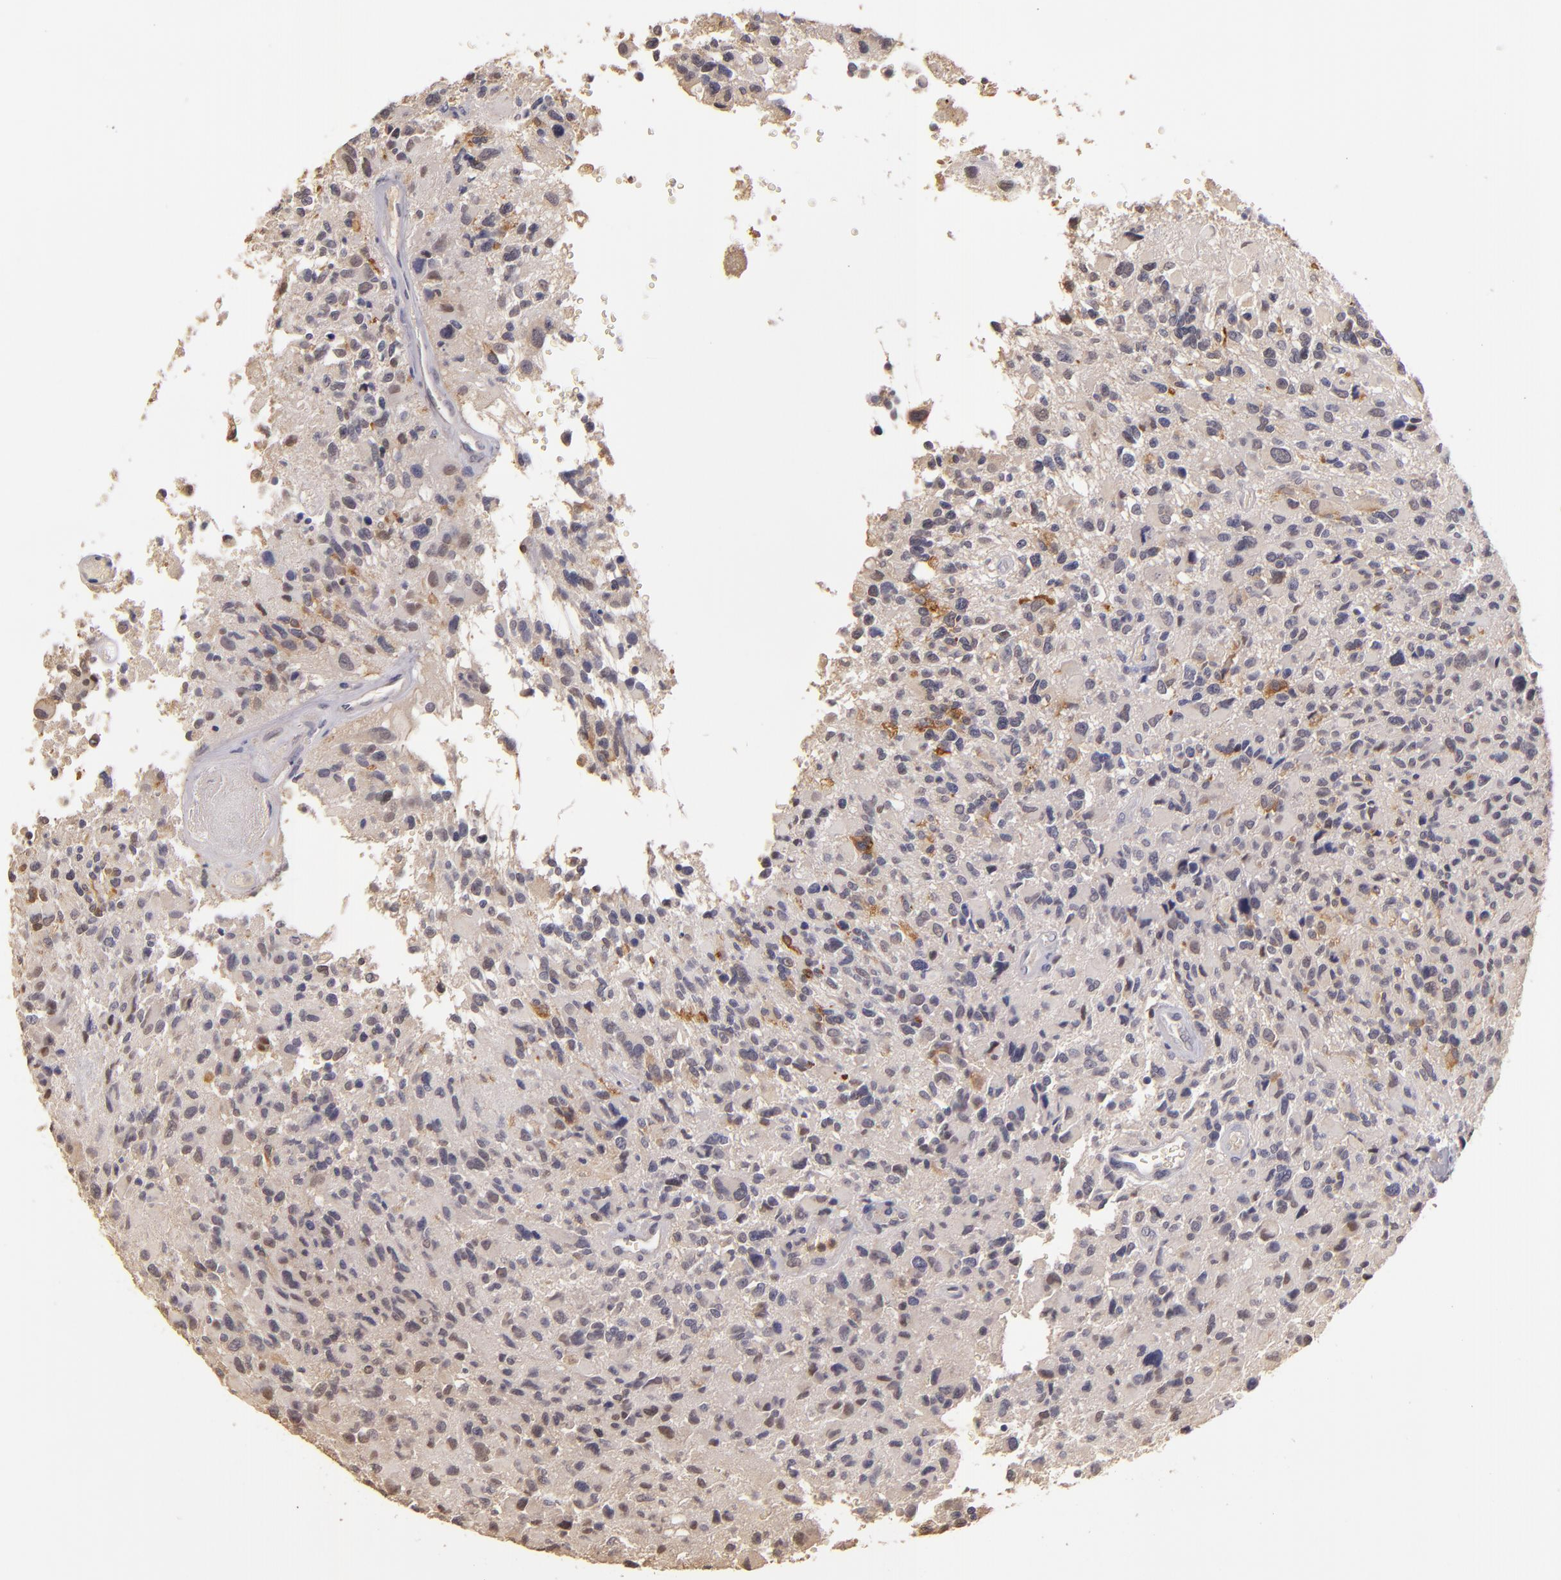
{"staining": {"intensity": "negative", "quantity": "none", "location": "none"}, "tissue": "glioma", "cell_type": "Tumor cells", "image_type": "cancer", "snomed": [{"axis": "morphology", "description": "Glioma, malignant, High grade"}, {"axis": "topography", "description": "Brain"}], "caption": "Tumor cells show no significant positivity in glioma. The staining is performed using DAB (3,3'-diaminobenzidine) brown chromogen with nuclei counter-stained in using hematoxylin.", "gene": "LRG1", "patient": {"sex": "male", "age": 69}}